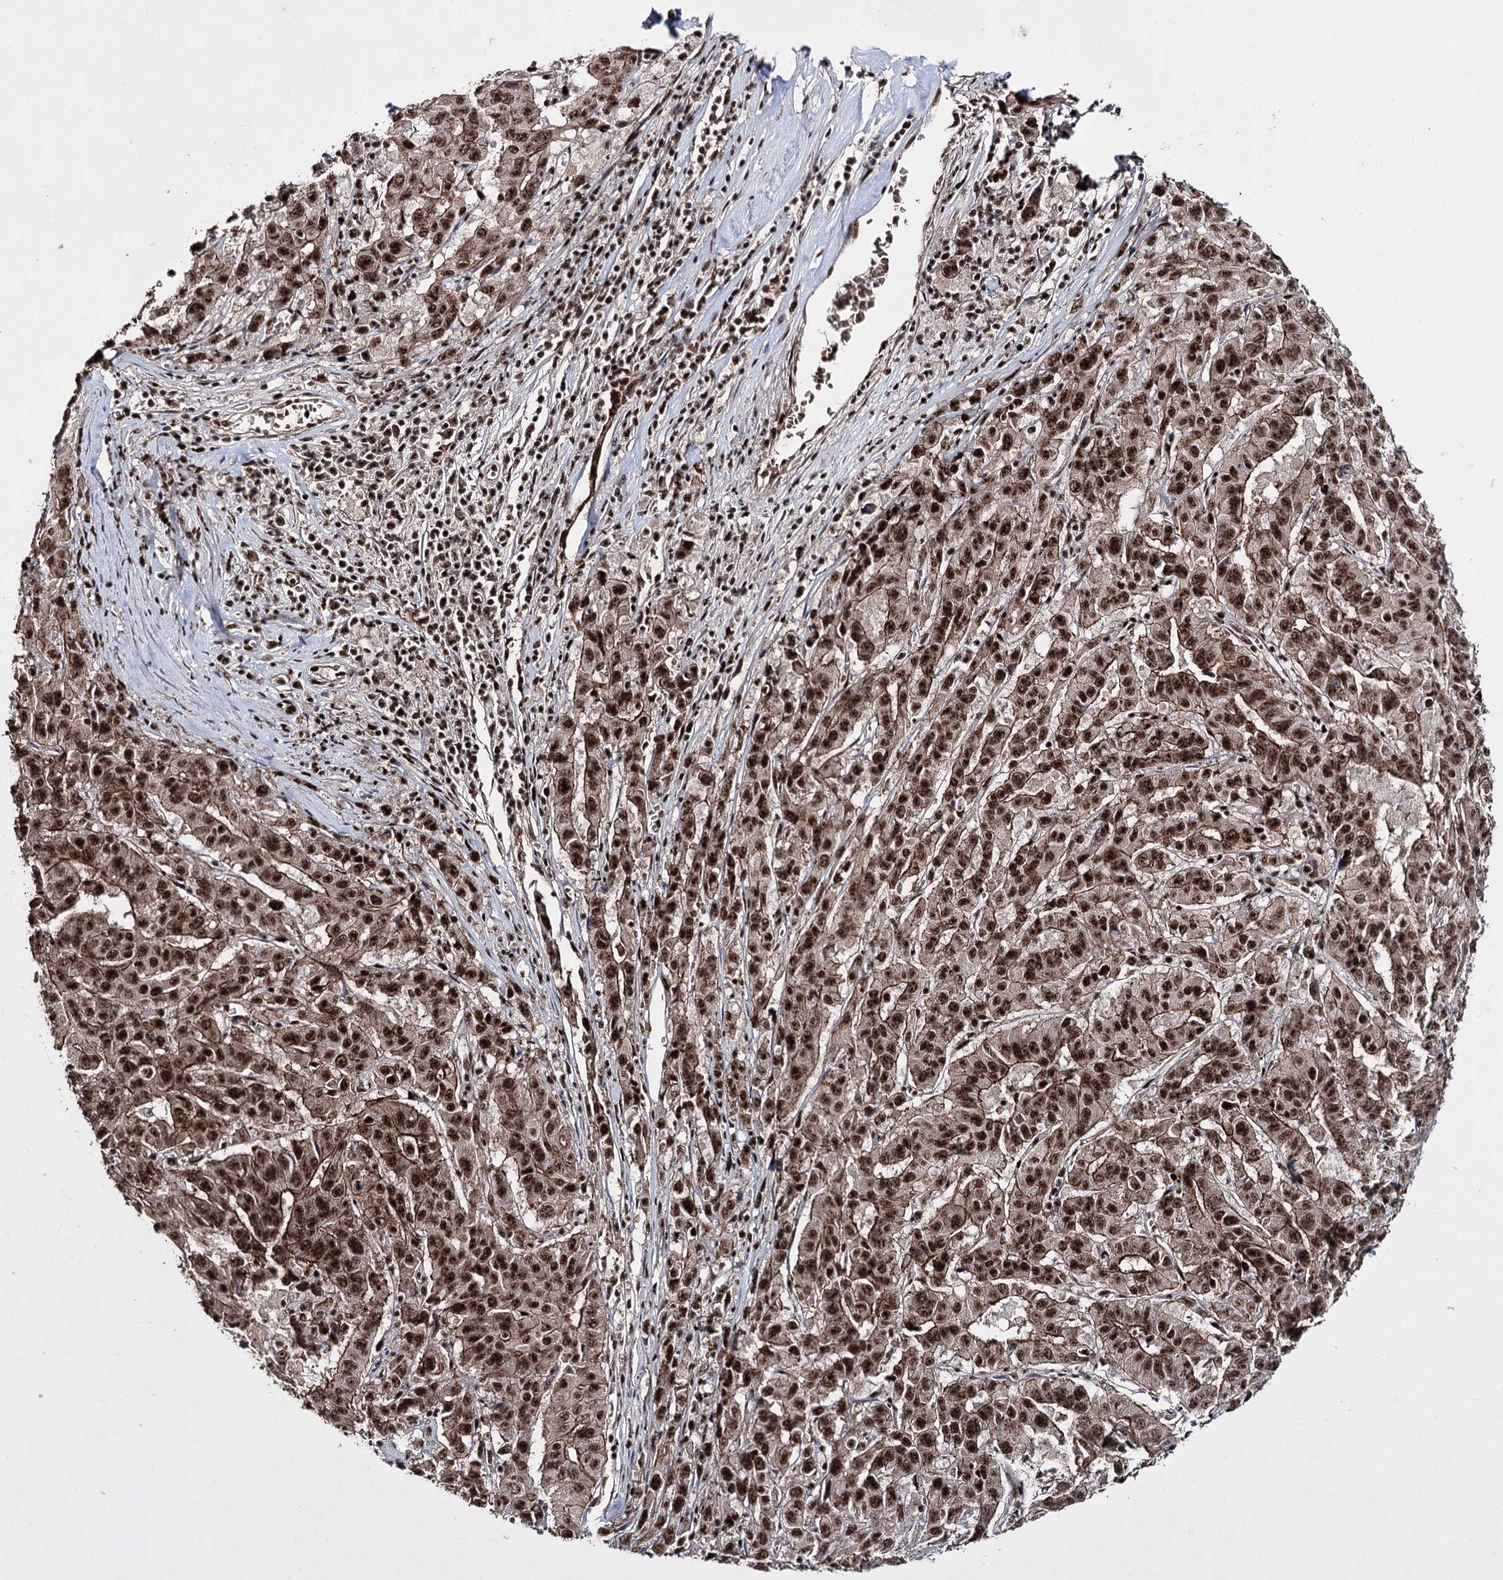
{"staining": {"intensity": "strong", "quantity": ">75%", "location": "nuclear"}, "tissue": "pancreatic cancer", "cell_type": "Tumor cells", "image_type": "cancer", "snomed": [{"axis": "morphology", "description": "Adenocarcinoma, NOS"}, {"axis": "topography", "description": "Pancreas"}], "caption": "The immunohistochemical stain shows strong nuclear positivity in tumor cells of adenocarcinoma (pancreatic) tissue.", "gene": "PRPF40A", "patient": {"sex": "male", "age": 63}}